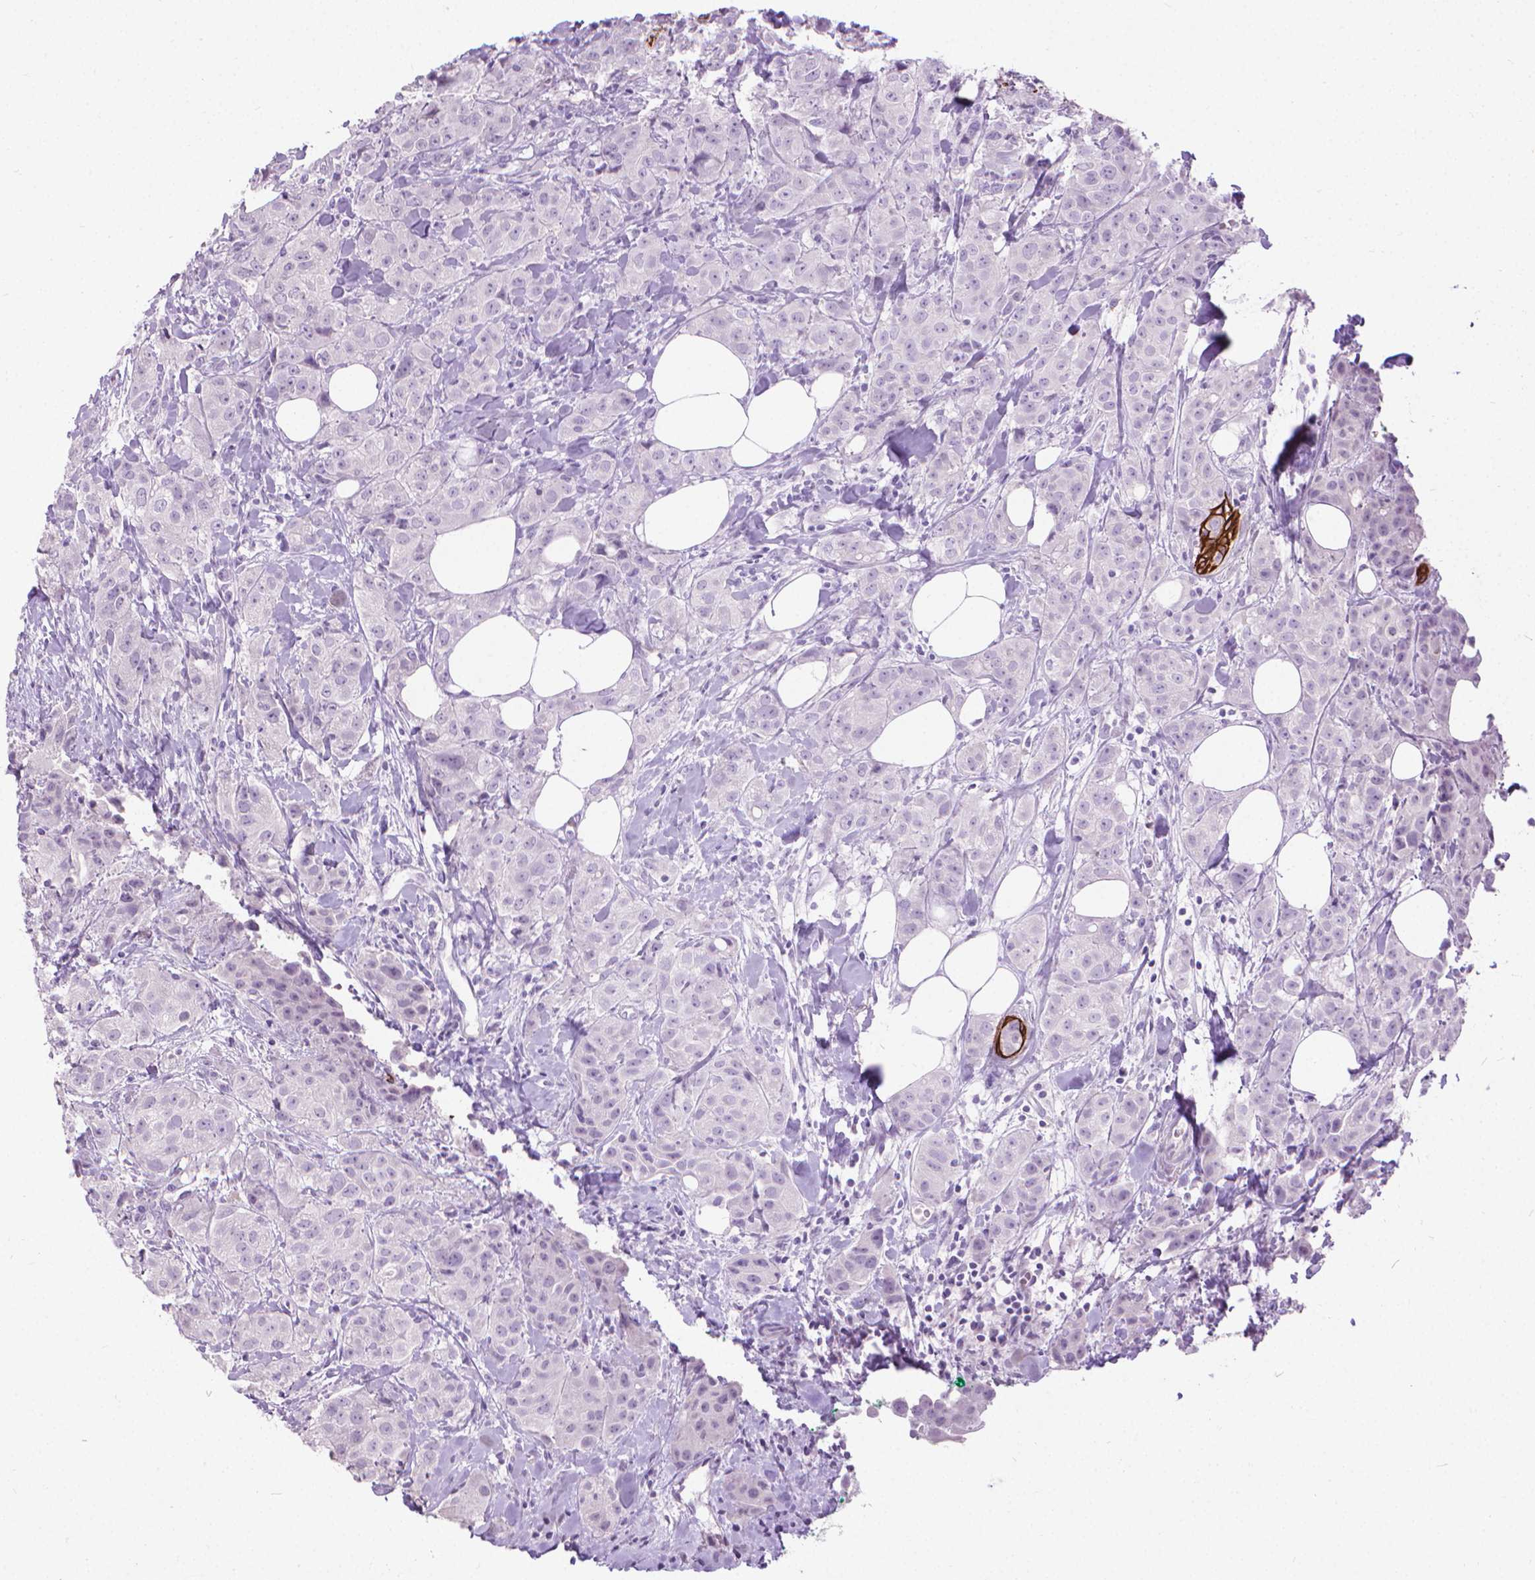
{"staining": {"intensity": "negative", "quantity": "none", "location": "none"}, "tissue": "breast cancer", "cell_type": "Tumor cells", "image_type": "cancer", "snomed": [{"axis": "morphology", "description": "Duct carcinoma"}, {"axis": "topography", "description": "Breast"}], "caption": "High power microscopy image of an IHC image of breast cancer (intraductal carcinoma), revealing no significant expression in tumor cells.", "gene": "KRT5", "patient": {"sex": "female", "age": 43}}